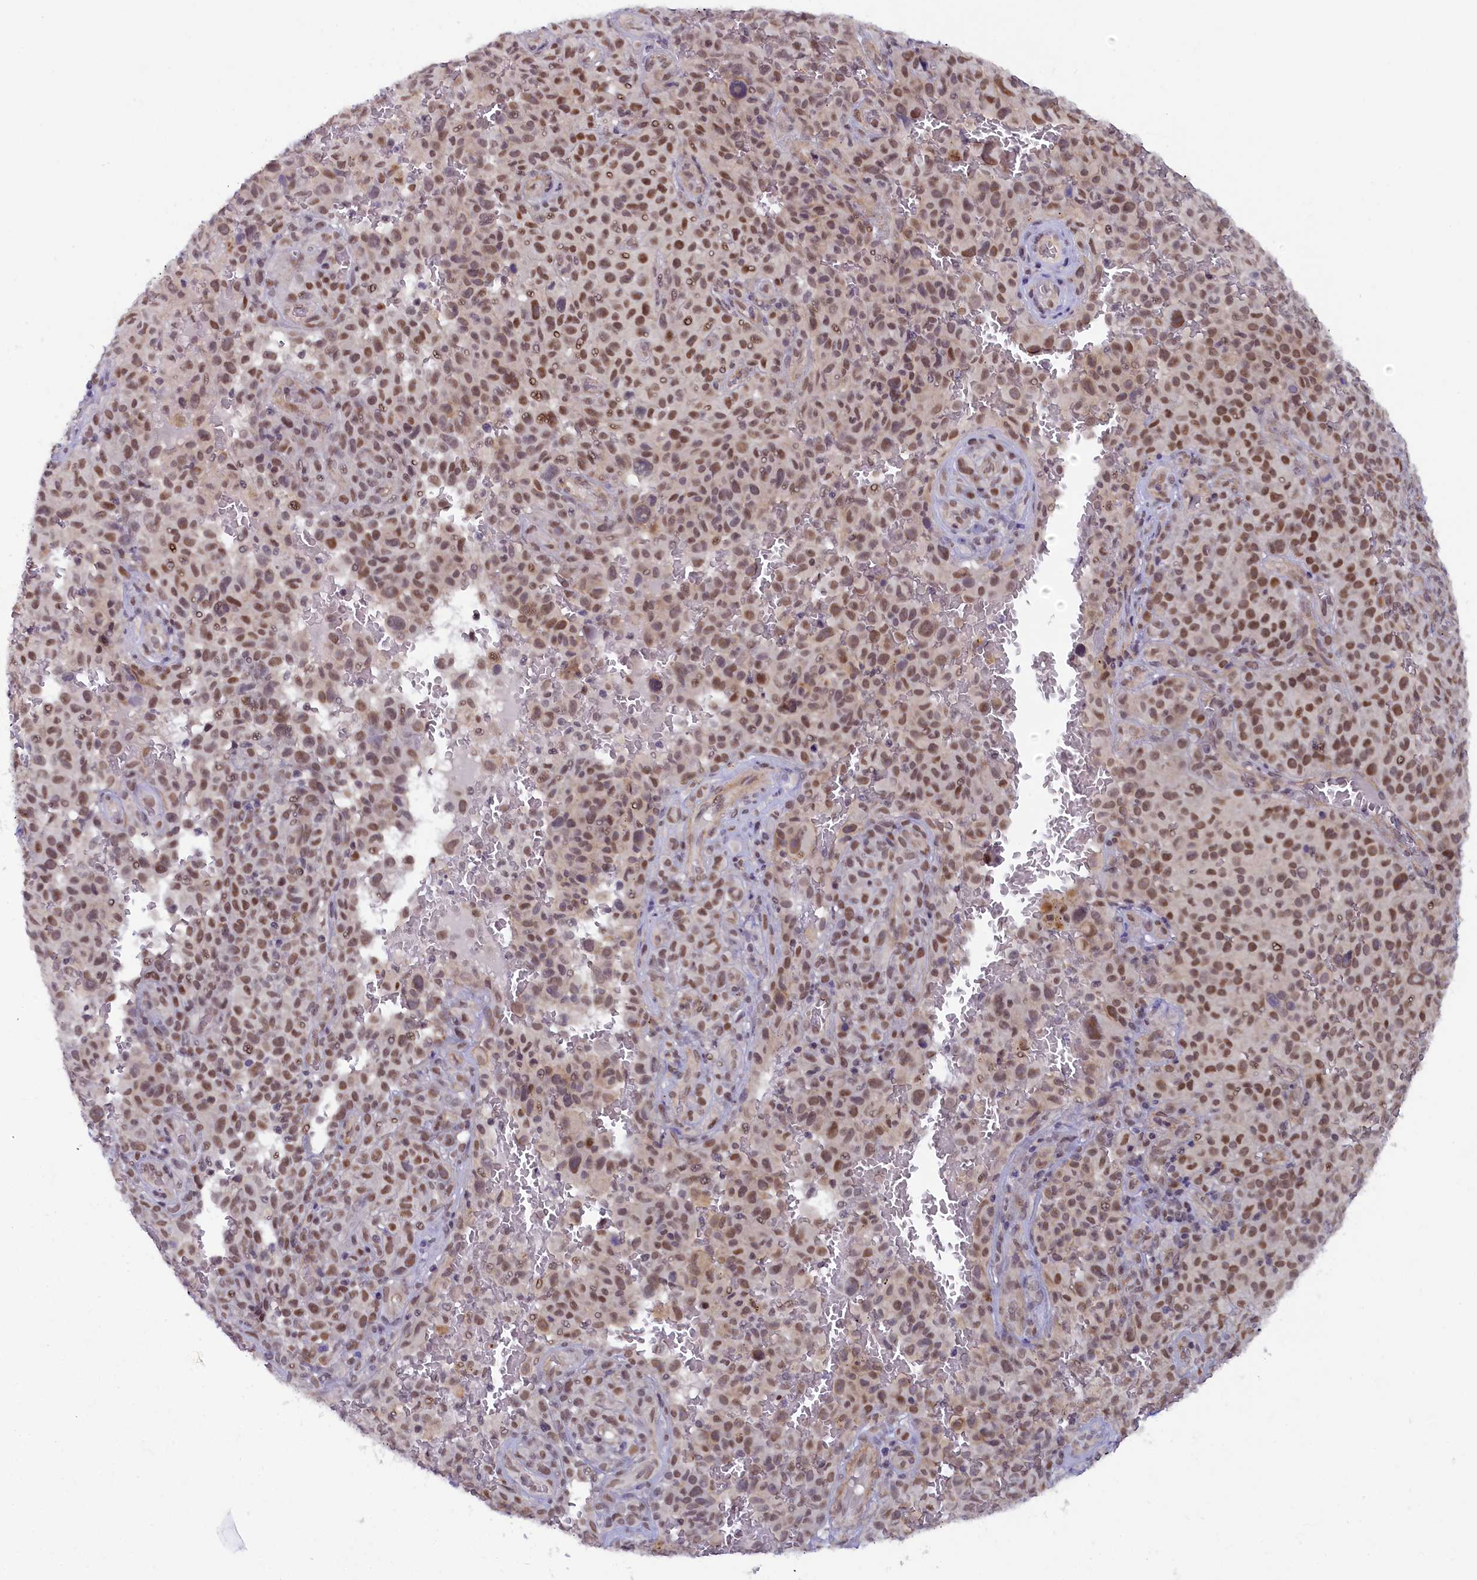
{"staining": {"intensity": "moderate", "quantity": ">75%", "location": "nuclear"}, "tissue": "melanoma", "cell_type": "Tumor cells", "image_type": "cancer", "snomed": [{"axis": "morphology", "description": "Malignant melanoma, NOS"}, {"axis": "topography", "description": "Skin"}], "caption": "Immunohistochemistry (IHC) image of neoplastic tissue: malignant melanoma stained using immunohistochemistry displays medium levels of moderate protein expression localized specifically in the nuclear of tumor cells, appearing as a nuclear brown color.", "gene": "INTS14", "patient": {"sex": "female", "age": 82}}